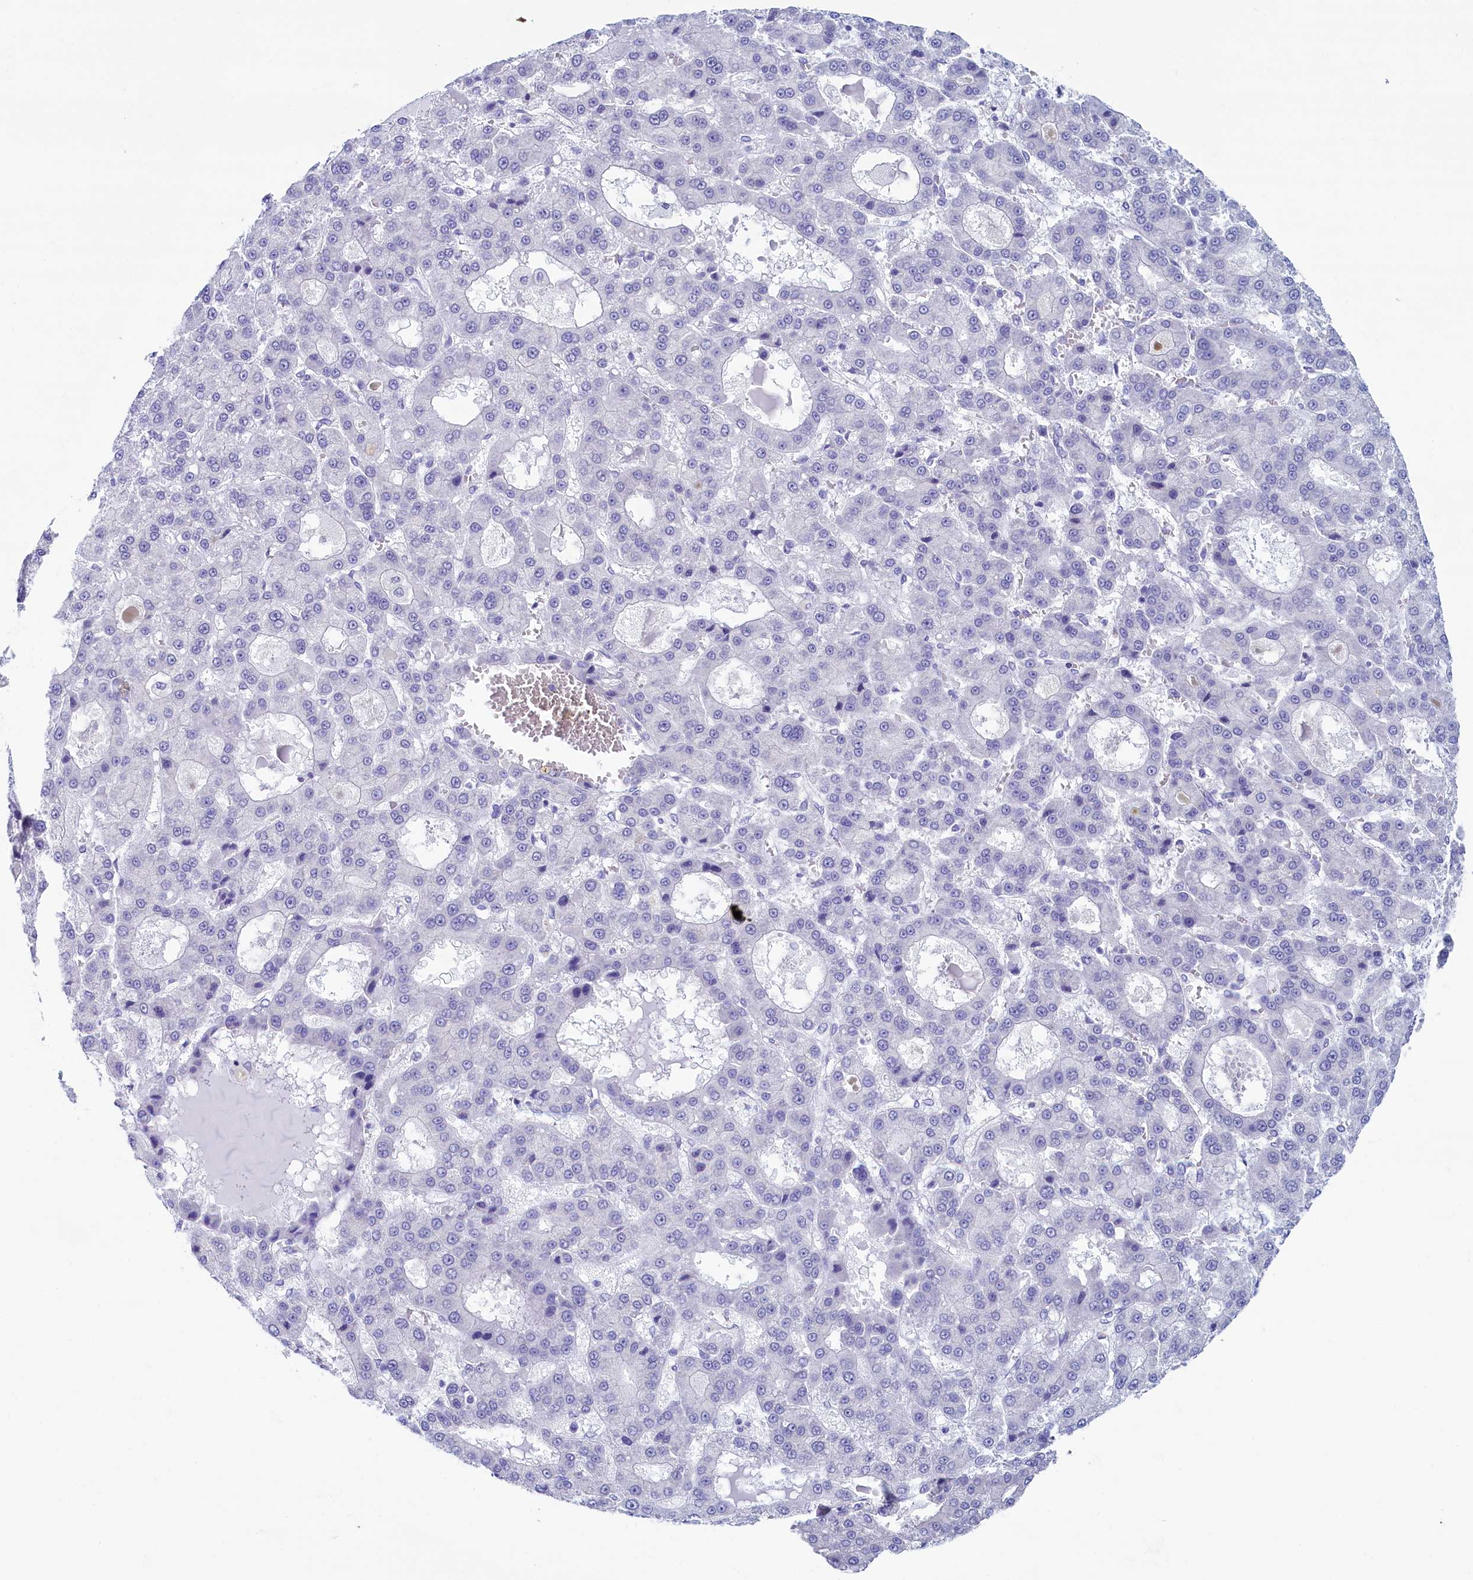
{"staining": {"intensity": "negative", "quantity": "none", "location": "none"}, "tissue": "liver cancer", "cell_type": "Tumor cells", "image_type": "cancer", "snomed": [{"axis": "morphology", "description": "Carcinoma, Hepatocellular, NOS"}, {"axis": "topography", "description": "Liver"}], "caption": "This is a micrograph of immunohistochemistry (IHC) staining of hepatocellular carcinoma (liver), which shows no expression in tumor cells. (Brightfield microscopy of DAB (3,3'-diaminobenzidine) immunohistochemistry (IHC) at high magnification).", "gene": "SKA3", "patient": {"sex": "male", "age": 70}}